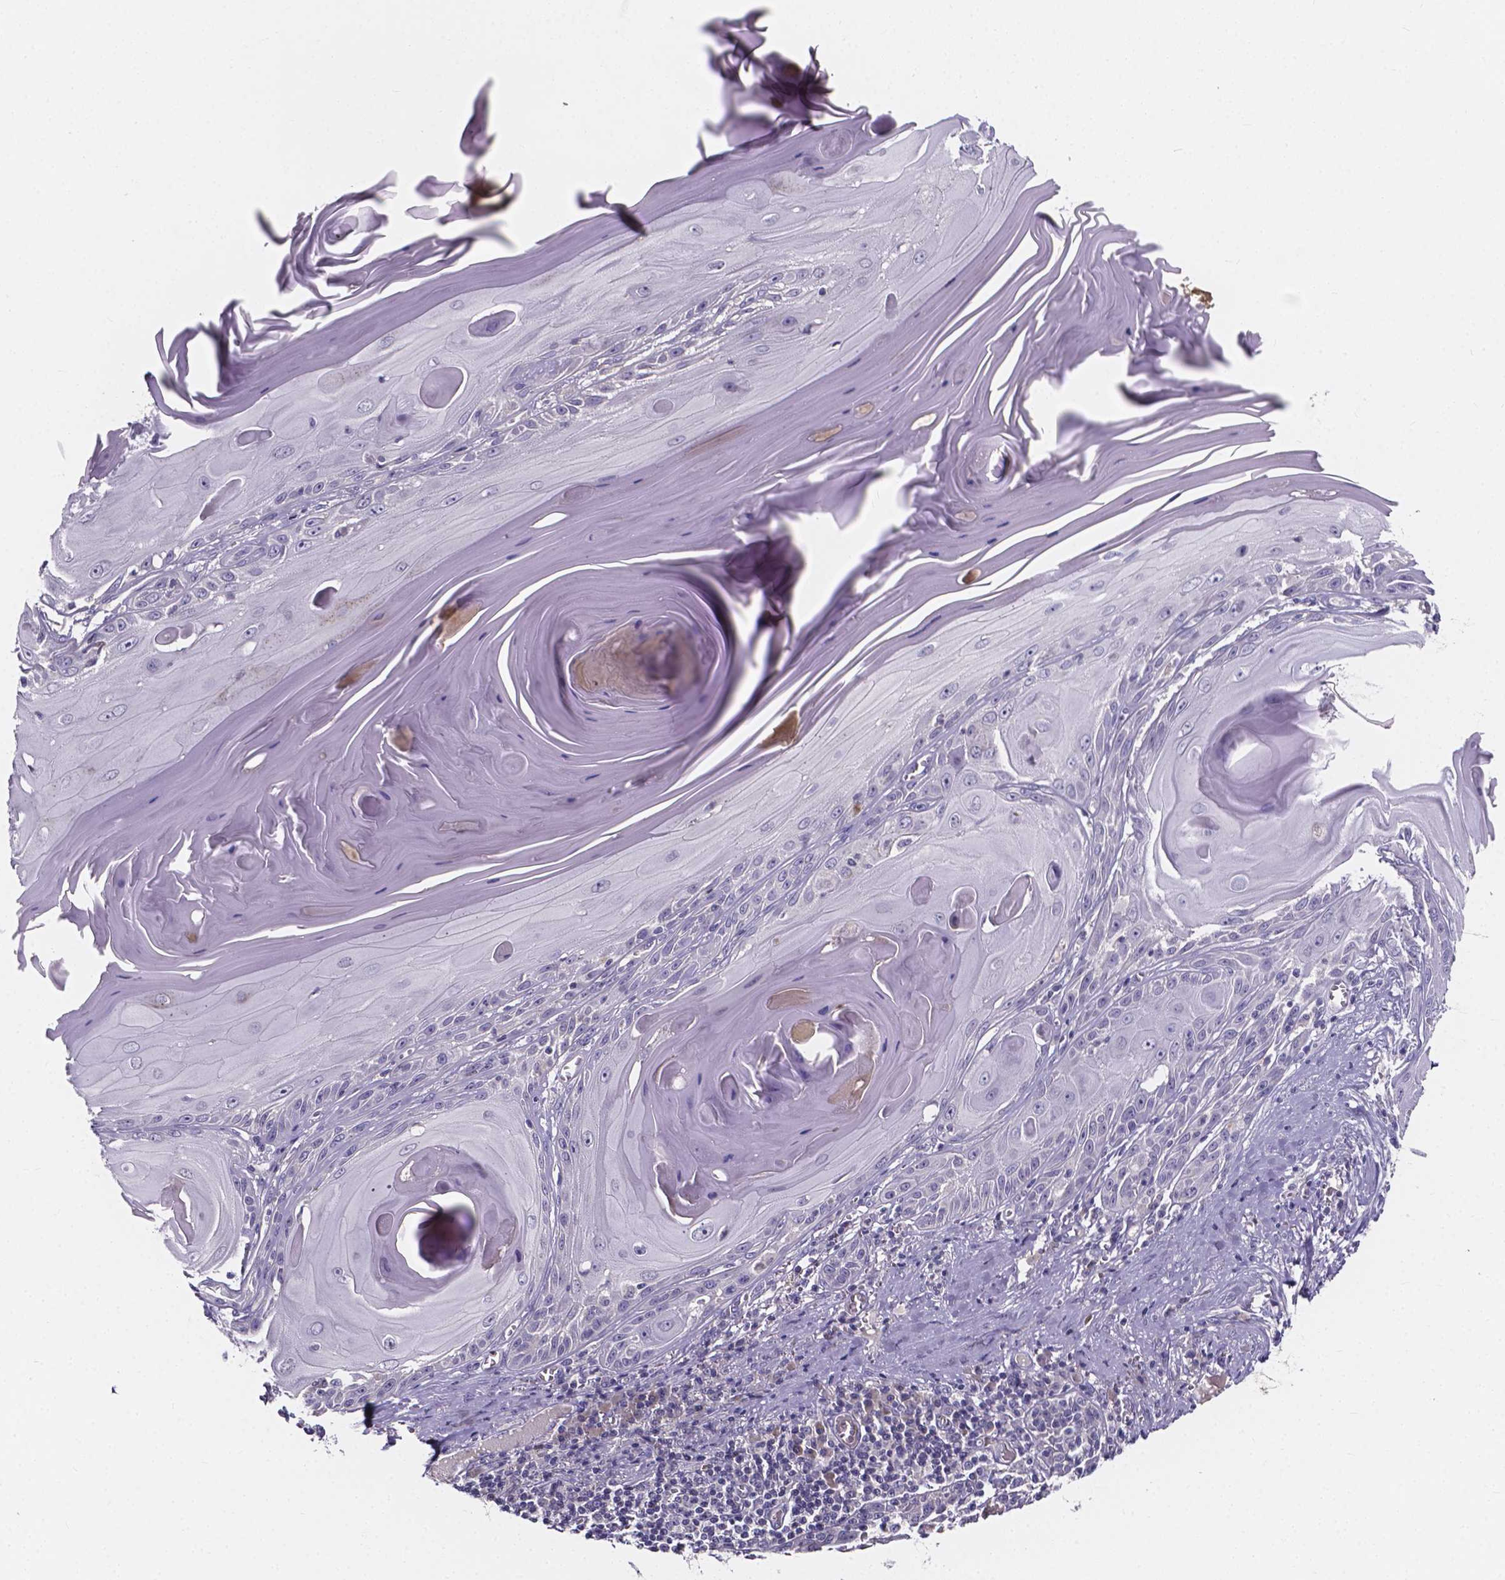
{"staining": {"intensity": "negative", "quantity": "none", "location": "none"}, "tissue": "skin cancer", "cell_type": "Tumor cells", "image_type": "cancer", "snomed": [{"axis": "morphology", "description": "Squamous cell carcinoma, NOS"}, {"axis": "topography", "description": "Skin"}, {"axis": "topography", "description": "Vulva"}], "caption": "IHC photomicrograph of neoplastic tissue: human skin cancer (squamous cell carcinoma) stained with DAB (3,3'-diaminobenzidine) displays no significant protein positivity in tumor cells.", "gene": "SPOCD1", "patient": {"sex": "female", "age": 85}}